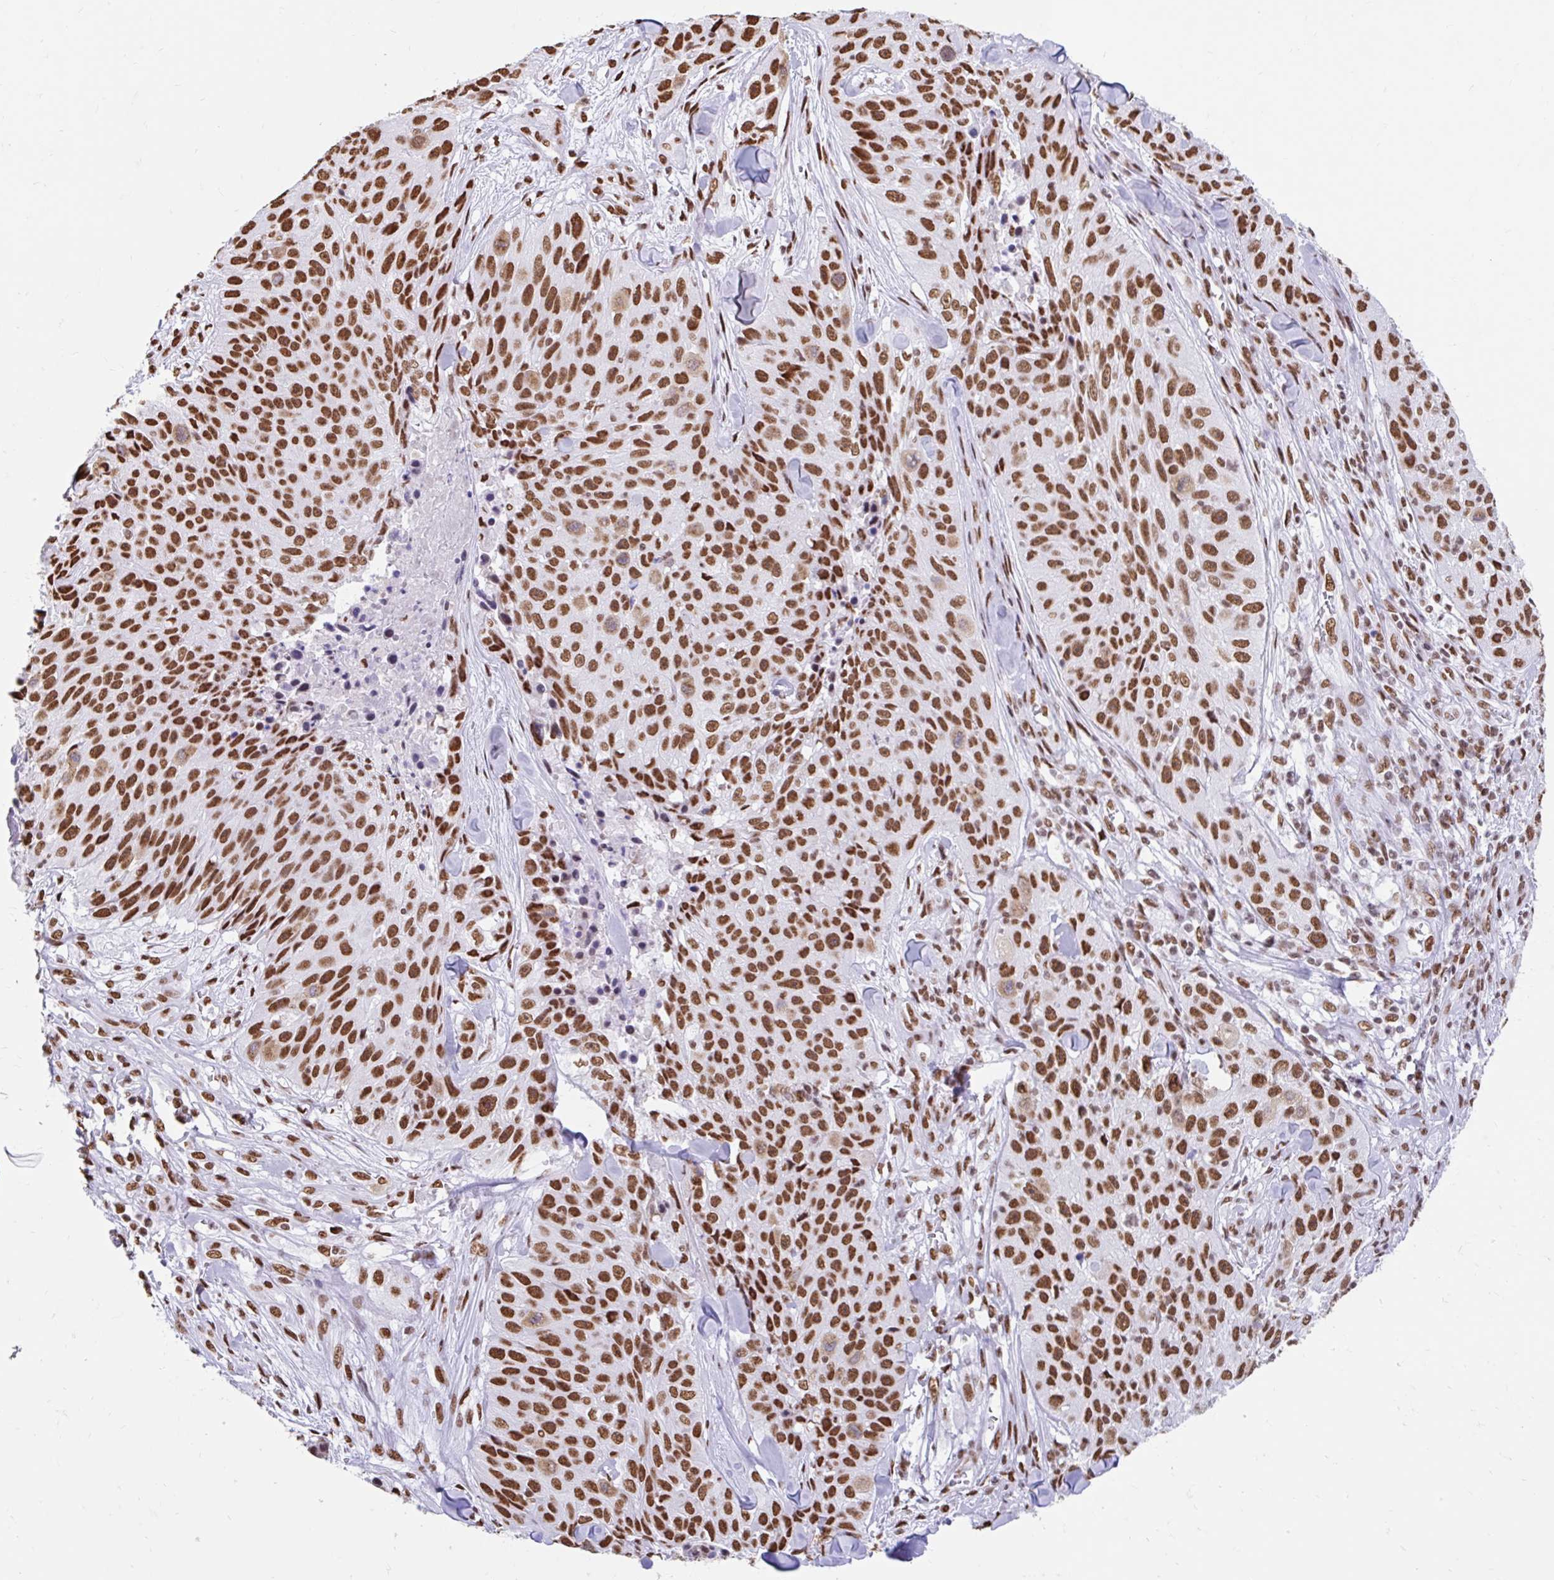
{"staining": {"intensity": "strong", "quantity": ">75%", "location": "nuclear"}, "tissue": "skin cancer", "cell_type": "Tumor cells", "image_type": "cancer", "snomed": [{"axis": "morphology", "description": "Squamous cell carcinoma, NOS"}, {"axis": "topography", "description": "Skin"}], "caption": "An IHC photomicrograph of tumor tissue is shown. Protein staining in brown labels strong nuclear positivity in skin cancer (squamous cell carcinoma) within tumor cells. The staining was performed using DAB to visualize the protein expression in brown, while the nuclei were stained in blue with hematoxylin (Magnification: 20x).", "gene": "KHDRBS1", "patient": {"sex": "female", "age": 87}}